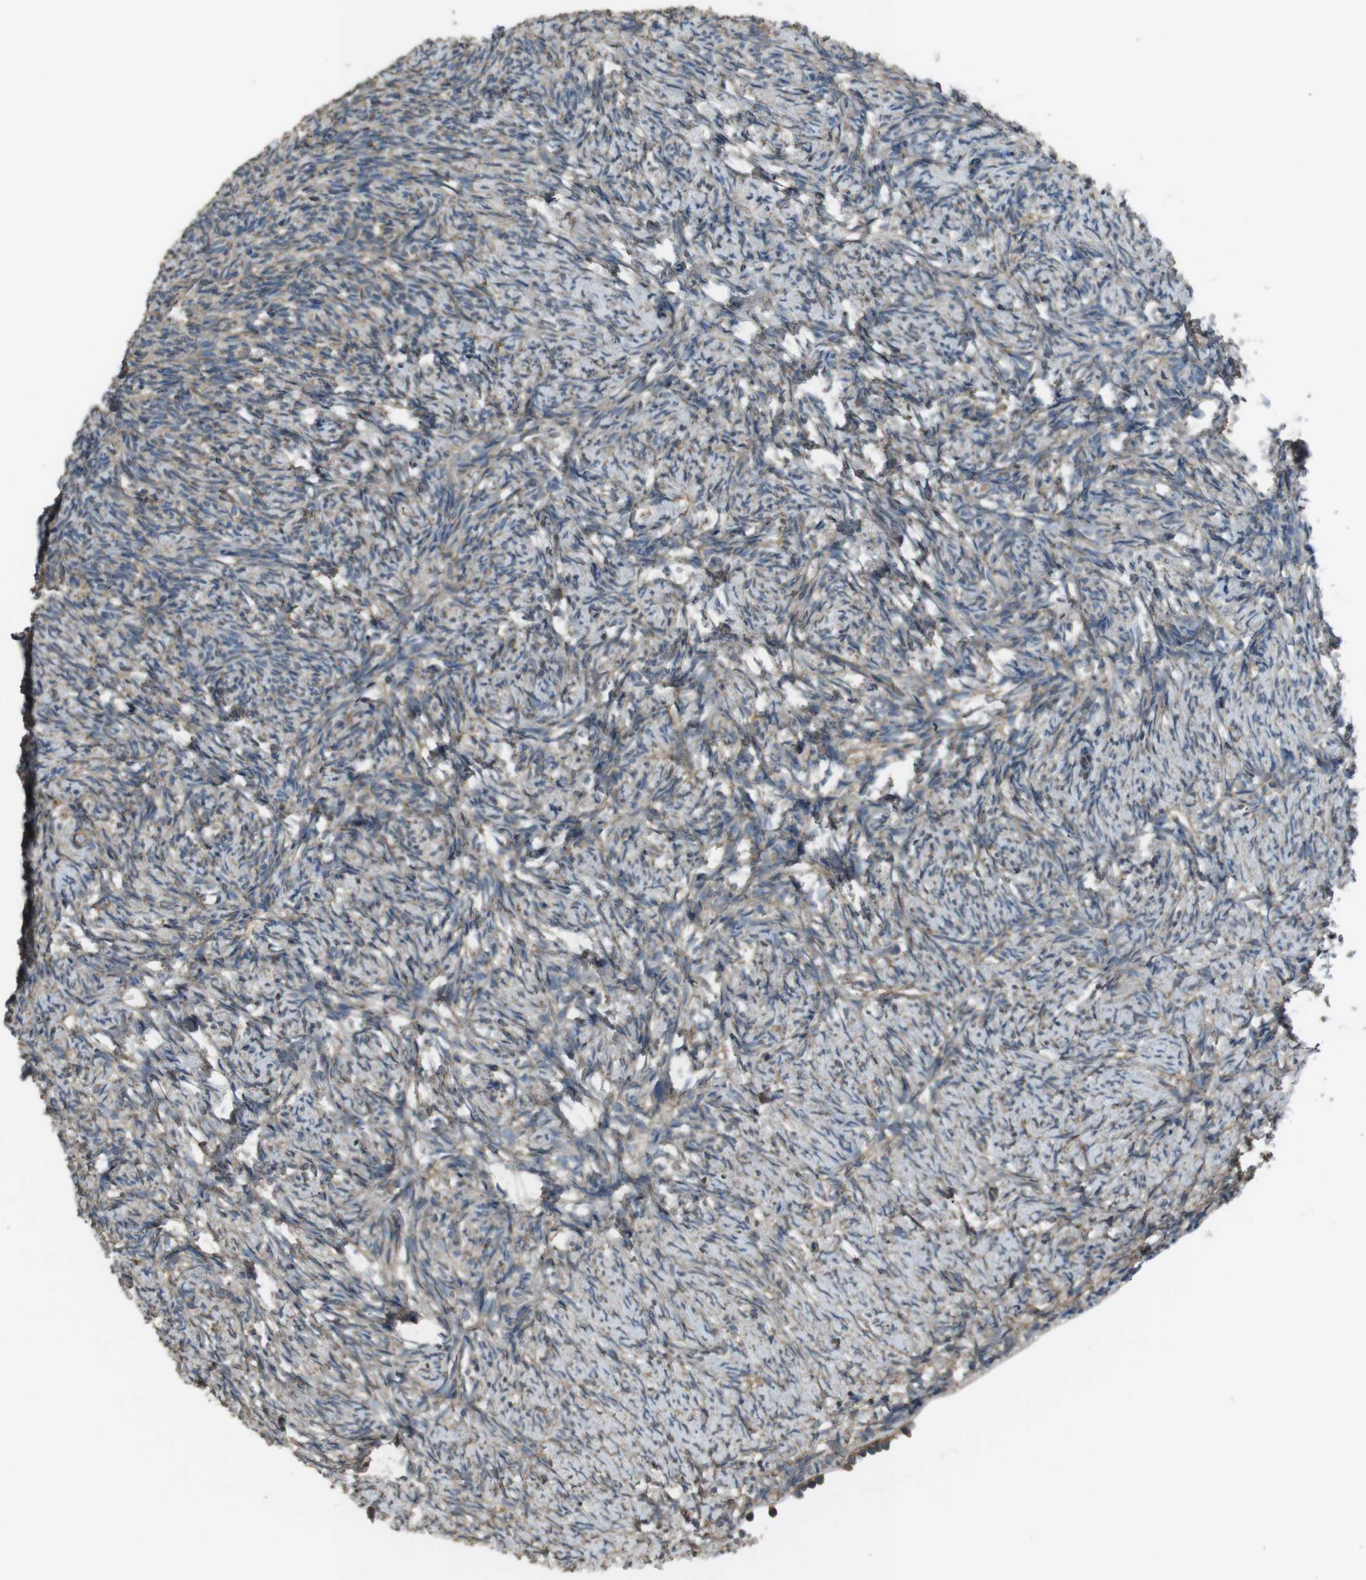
{"staining": {"intensity": "weak", "quantity": "25%-75%", "location": "cytoplasmic/membranous"}, "tissue": "ovary", "cell_type": "Ovarian stroma cells", "image_type": "normal", "snomed": [{"axis": "morphology", "description": "Normal tissue, NOS"}, {"axis": "topography", "description": "Ovary"}], "caption": "Approximately 25%-75% of ovarian stroma cells in normal ovary show weak cytoplasmic/membranous protein staining as visualized by brown immunohistochemical staining.", "gene": "FUT2", "patient": {"sex": "female", "age": 60}}